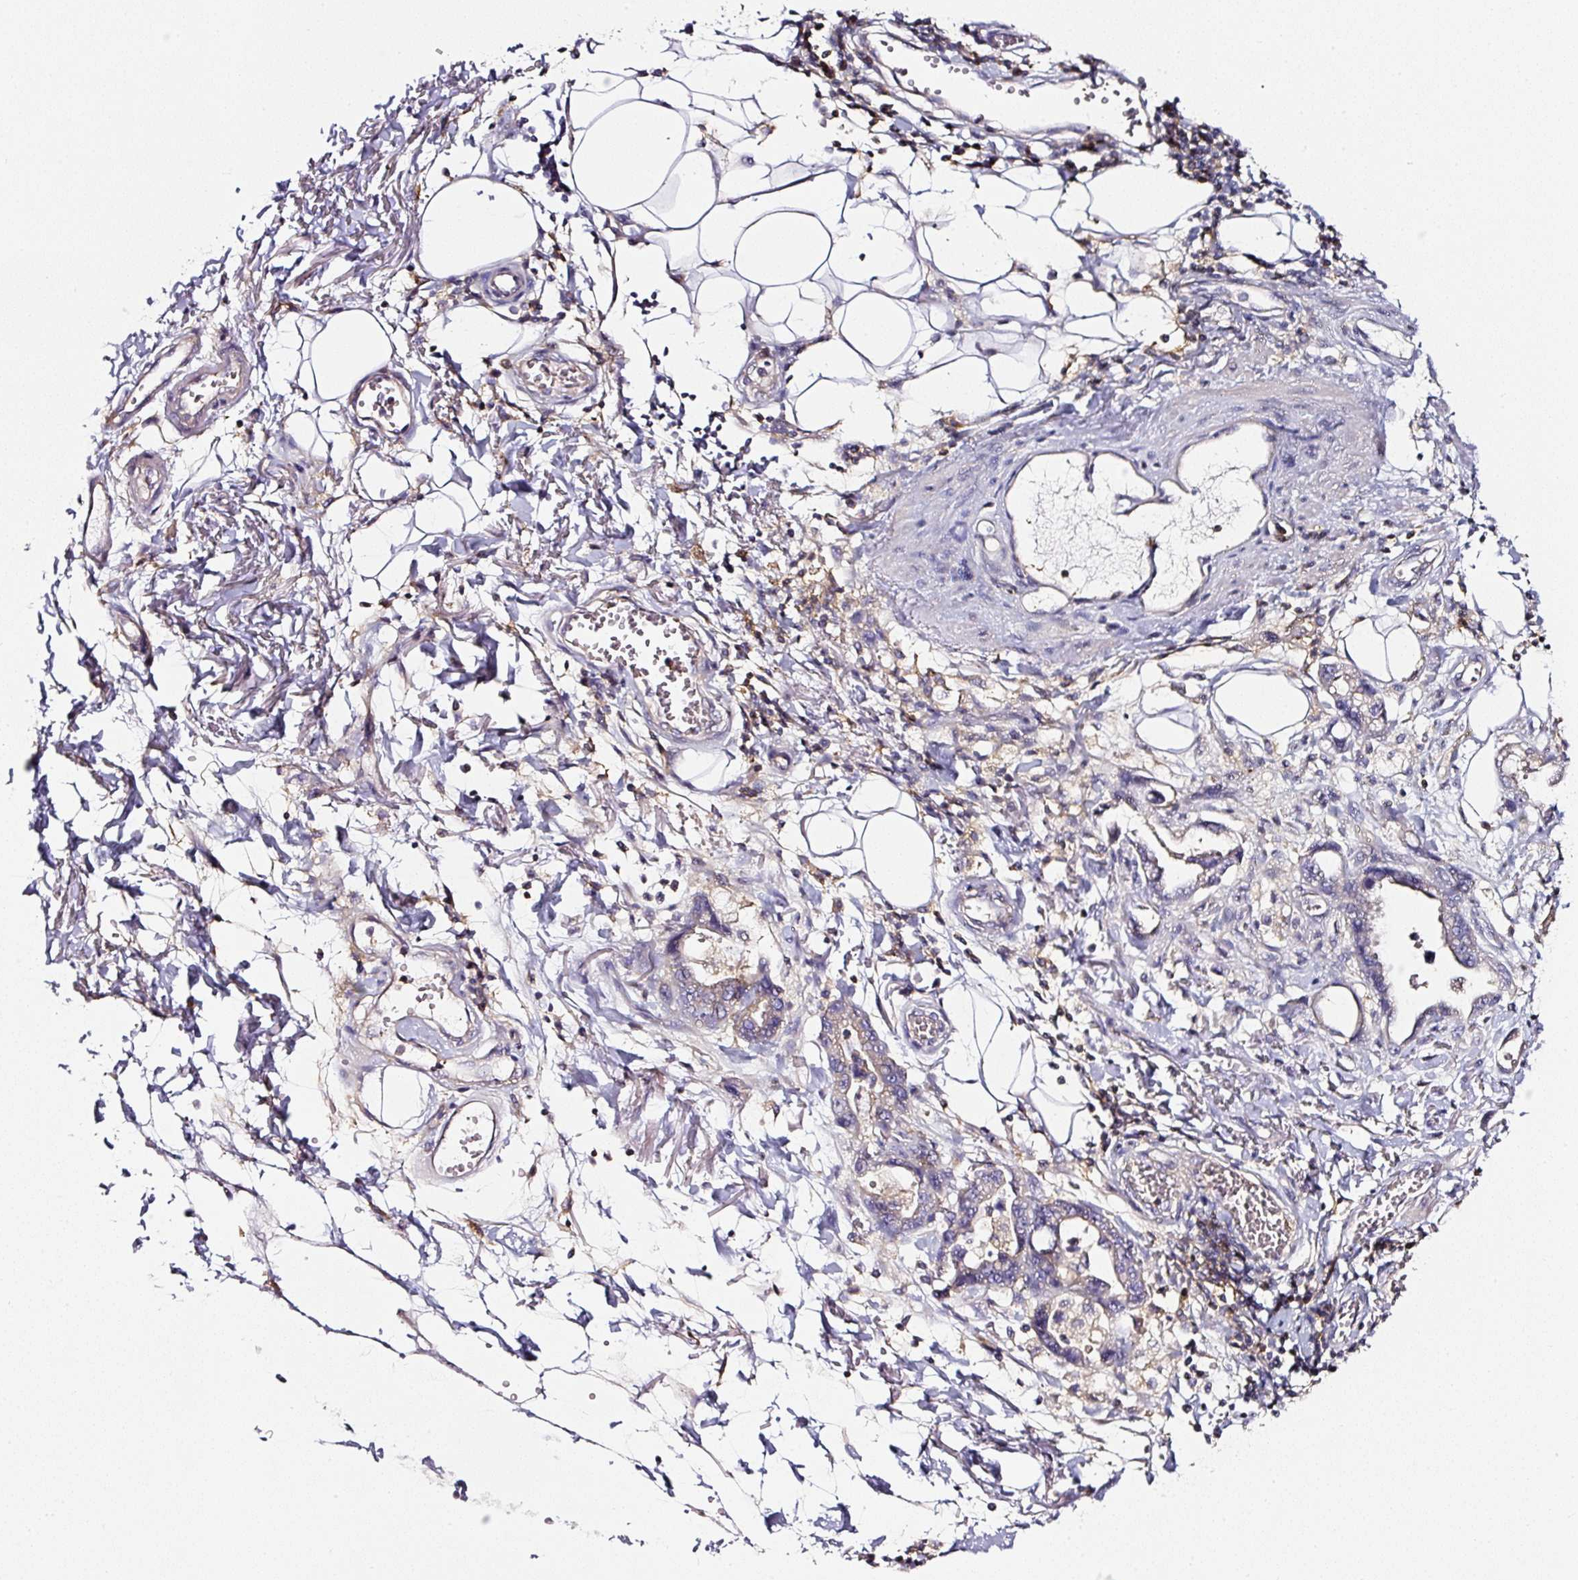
{"staining": {"intensity": "negative", "quantity": "none", "location": "none"}, "tissue": "stomach cancer", "cell_type": "Tumor cells", "image_type": "cancer", "snomed": [{"axis": "morphology", "description": "Adenocarcinoma, NOS"}, {"axis": "topography", "description": "Stomach"}], "caption": "Immunohistochemical staining of stomach cancer shows no significant expression in tumor cells.", "gene": "CD47", "patient": {"sex": "male", "age": 55}}